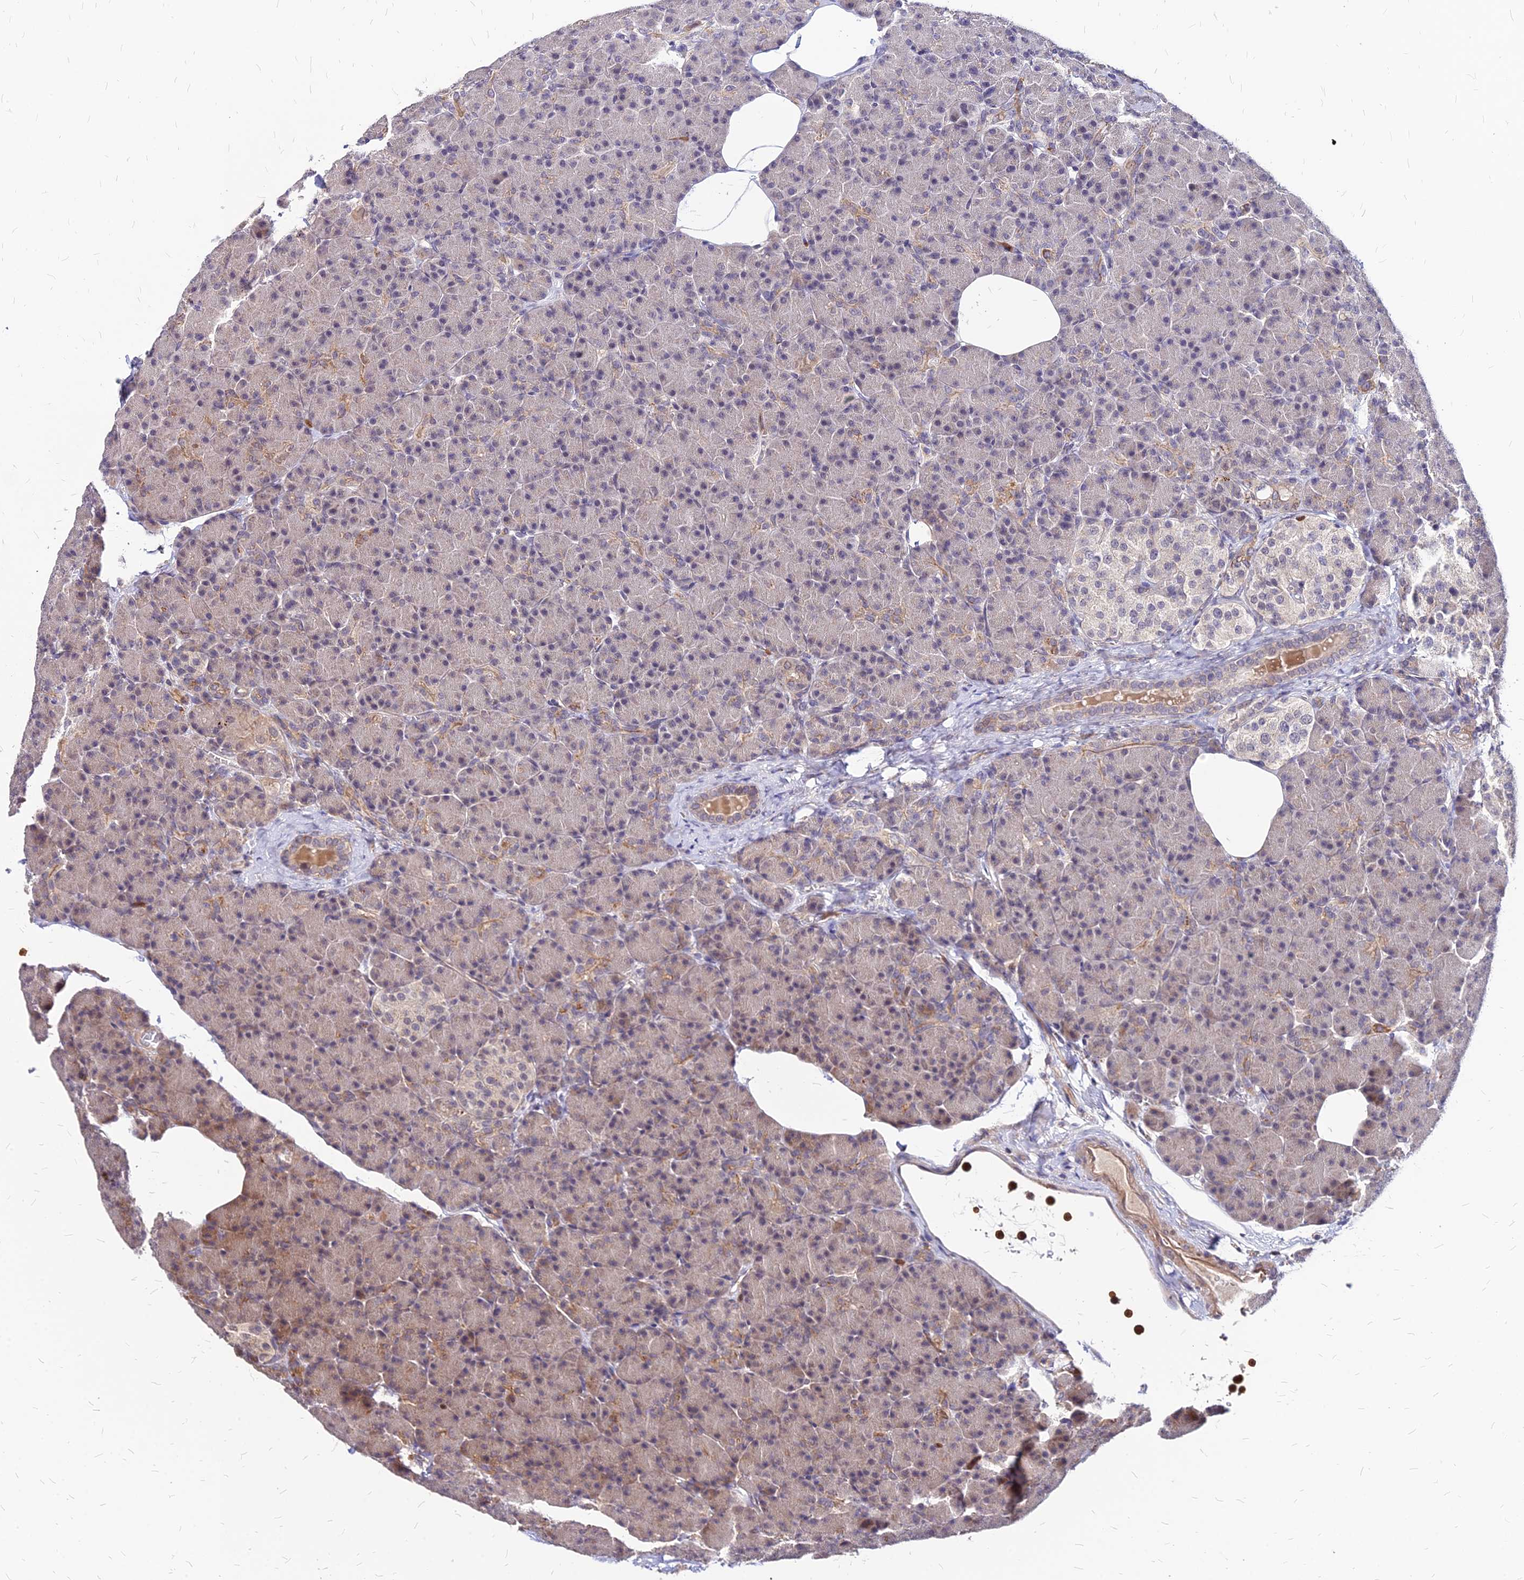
{"staining": {"intensity": "weak", "quantity": "<25%", "location": "cytoplasmic/membranous"}, "tissue": "pancreas", "cell_type": "Exocrine glandular cells", "image_type": "normal", "snomed": [{"axis": "morphology", "description": "Normal tissue, NOS"}, {"axis": "topography", "description": "Pancreas"}], "caption": "An immunohistochemistry (IHC) micrograph of normal pancreas is shown. There is no staining in exocrine glandular cells of pancreas.", "gene": "APBA3", "patient": {"sex": "female", "age": 43}}